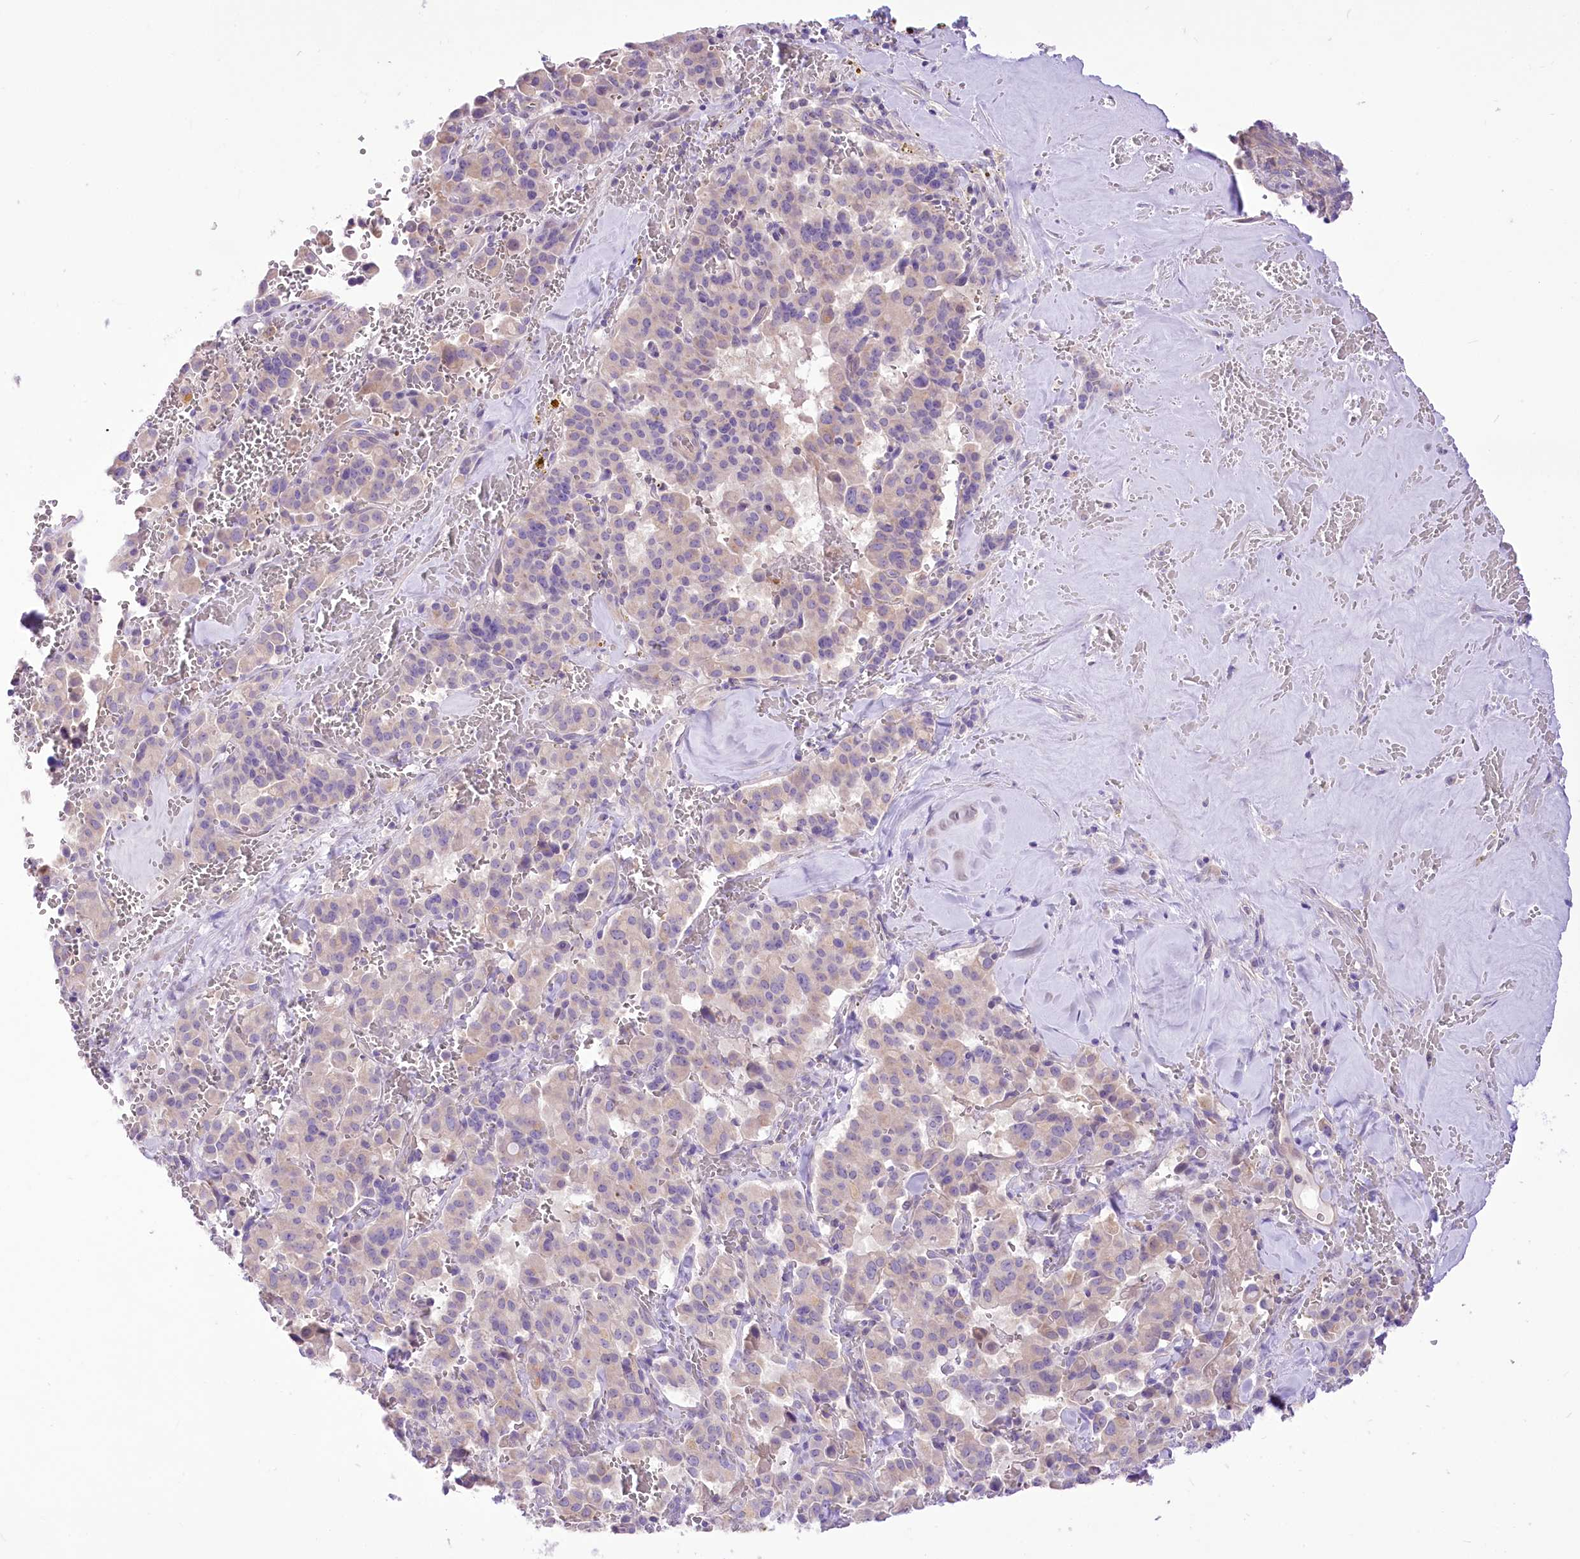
{"staining": {"intensity": "negative", "quantity": "none", "location": "none"}, "tissue": "pancreatic cancer", "cell_type": "Tumor cells", "image_type": "cancer", "snomed": [{"axis": "morphology", "description": "Adenocarcinoma, NOS"}, {"axis": "topography", "description": "Pancreas"}], "caption": "Human pancreatic adenocarcinoma stained for a protein using IHC displays no staining in tumor cells.", "gene": "HELT", "patient": {"sex": "male", "age": 65}}